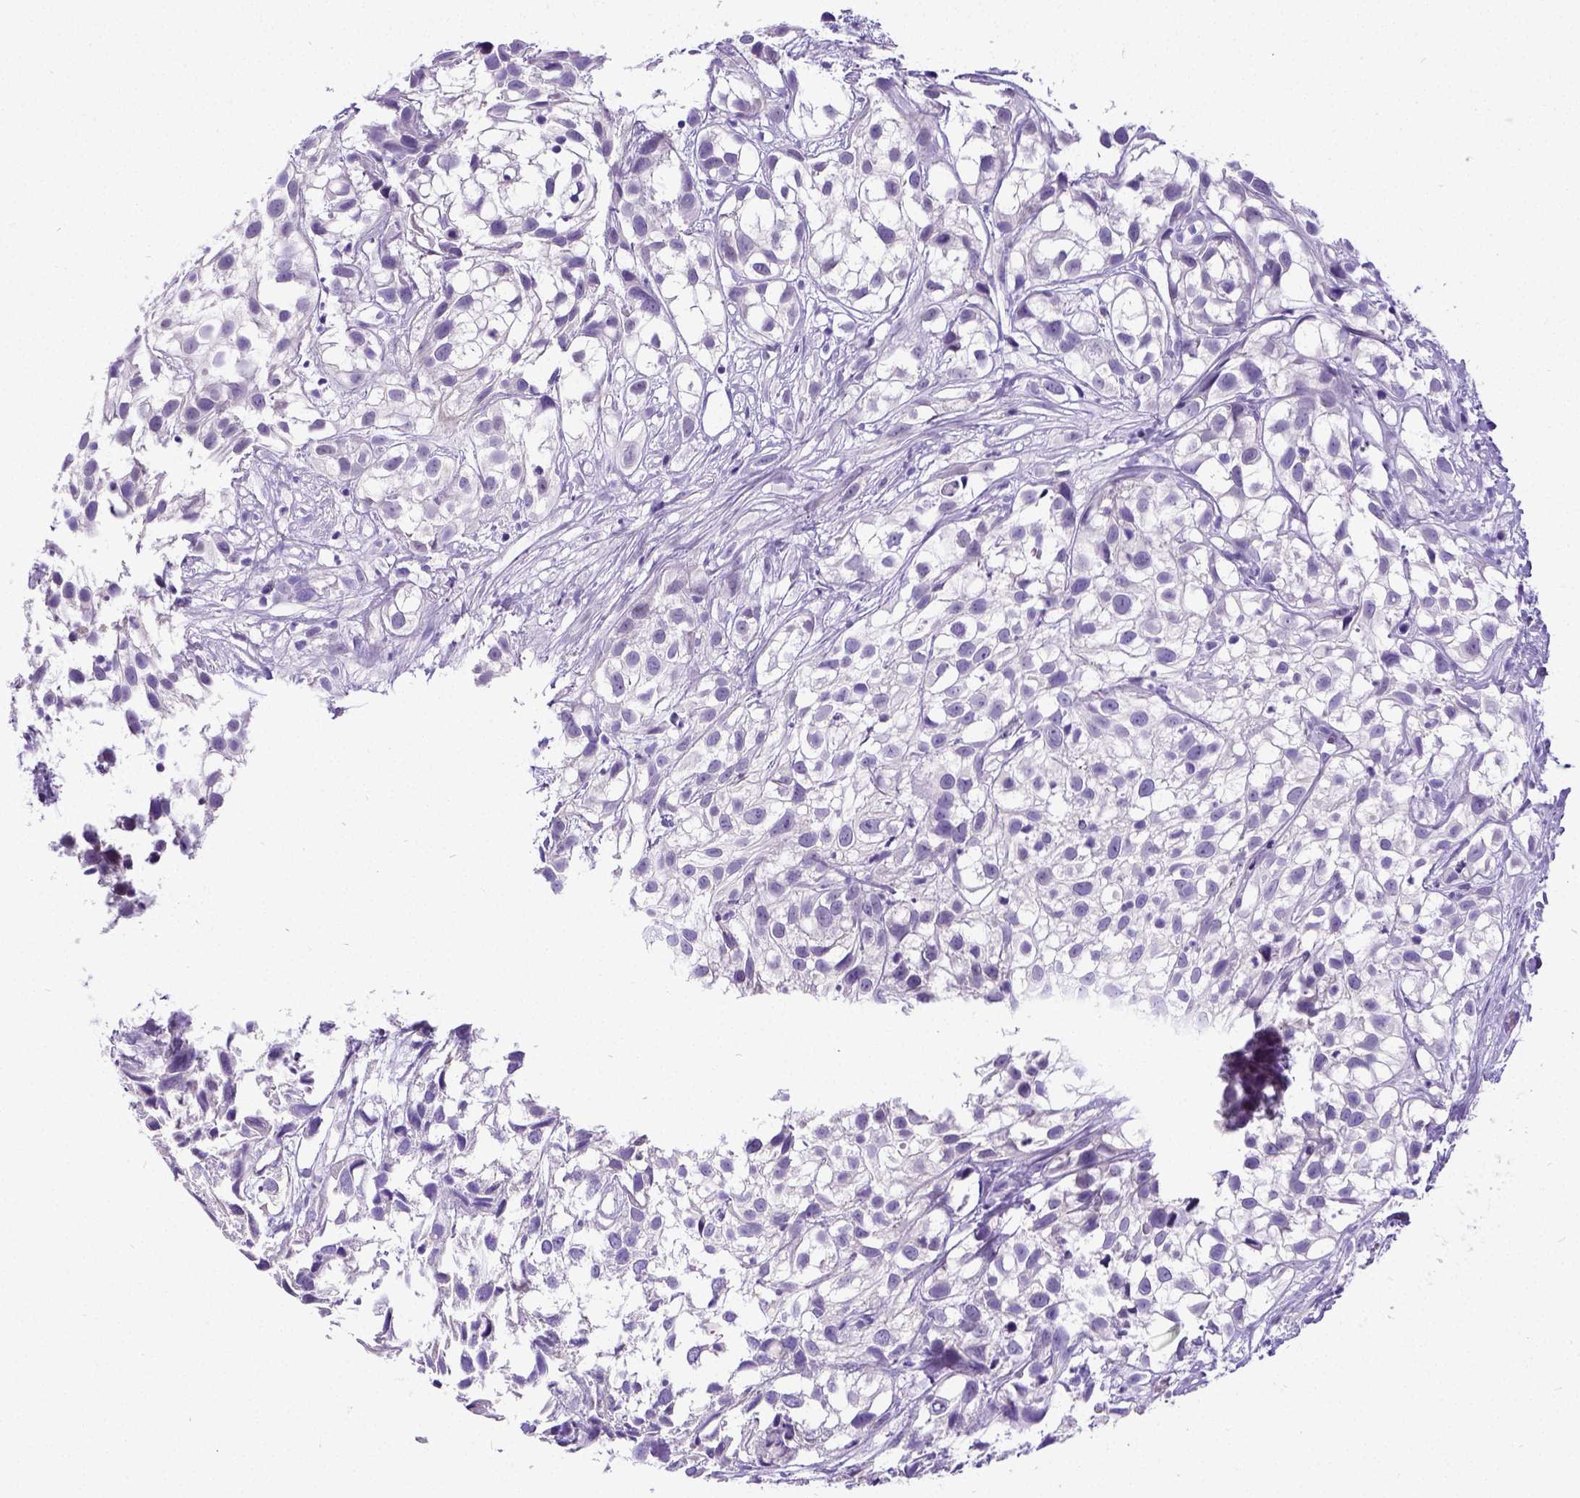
{"staining": {"intensity": "negative", "quantity": "none", "location": "none"}, "tissue": "urothelial cancer", "cell_type": "Tumor cells", "image_type": "cancer", "snomed": [{"axis": "morphology", "description": "Urothelial carcinoma, High grade"}, {"axis": "topography", "description": "Urinary bladder"}], "caption": "This is an immunohistochemistry (IHC) photomicrograph of human urothelial cancer. There is no staining in tumor cells.", "gene": "SATB2", "patient": {"sex": "male", "age": 56}}